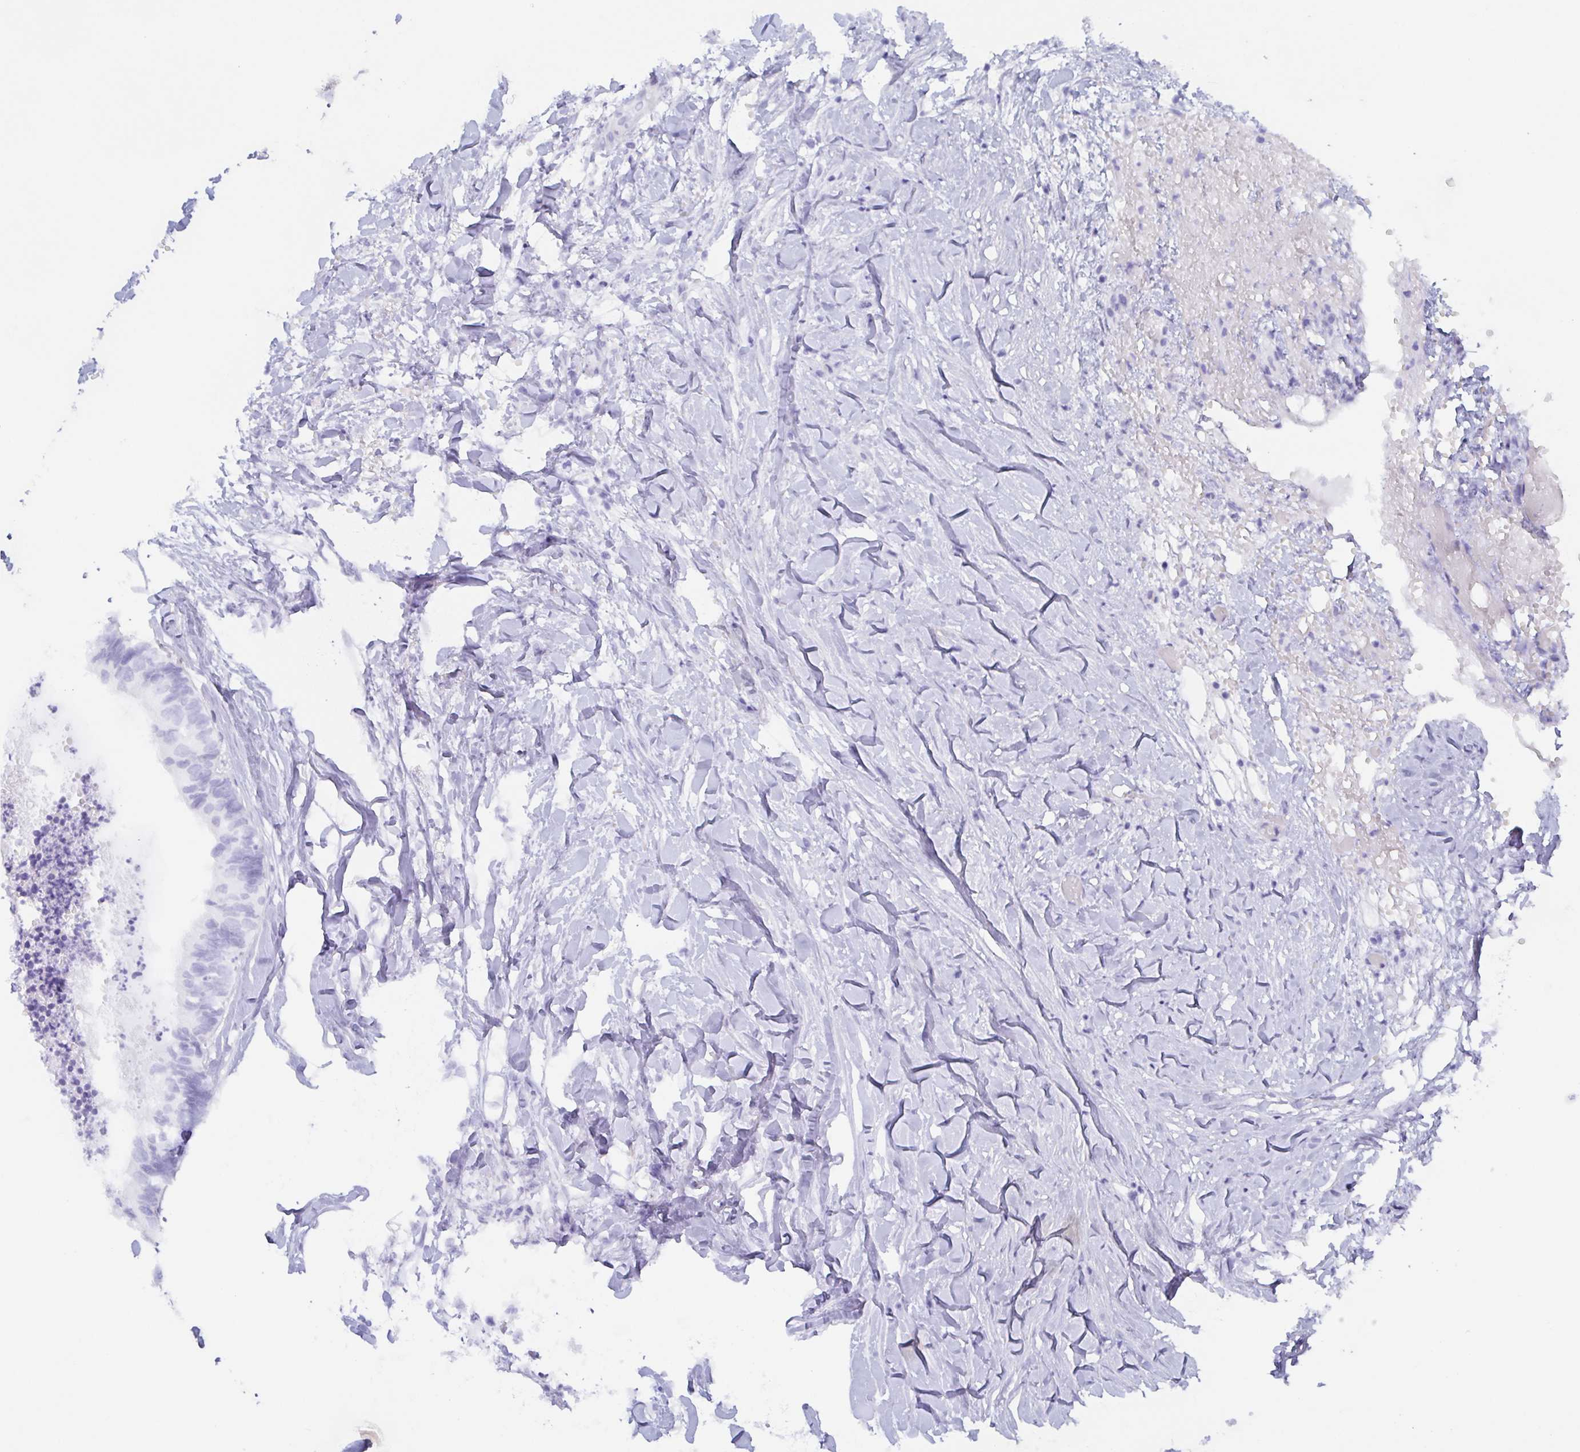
{"staining": {"intensity": "negative", "quantity": "none", "location": "none"}, "tissue": "colorectal cancer", "cell_type": "Tumor cells", "image_type": "cancer", "snomed": [{"axis": "morphology", "description": "Adenocarcinoma, NOS"}, {"axis": "topography", "description": "Colon"}, {"axis": "topography", "description": "Rectum"}], "caption": "A histopathology image of human colorectal adenocarcinoma is negative for staining in tumor cells.", "gene": "AGFG2", "patient": {"sex": "male", "age": 57}}